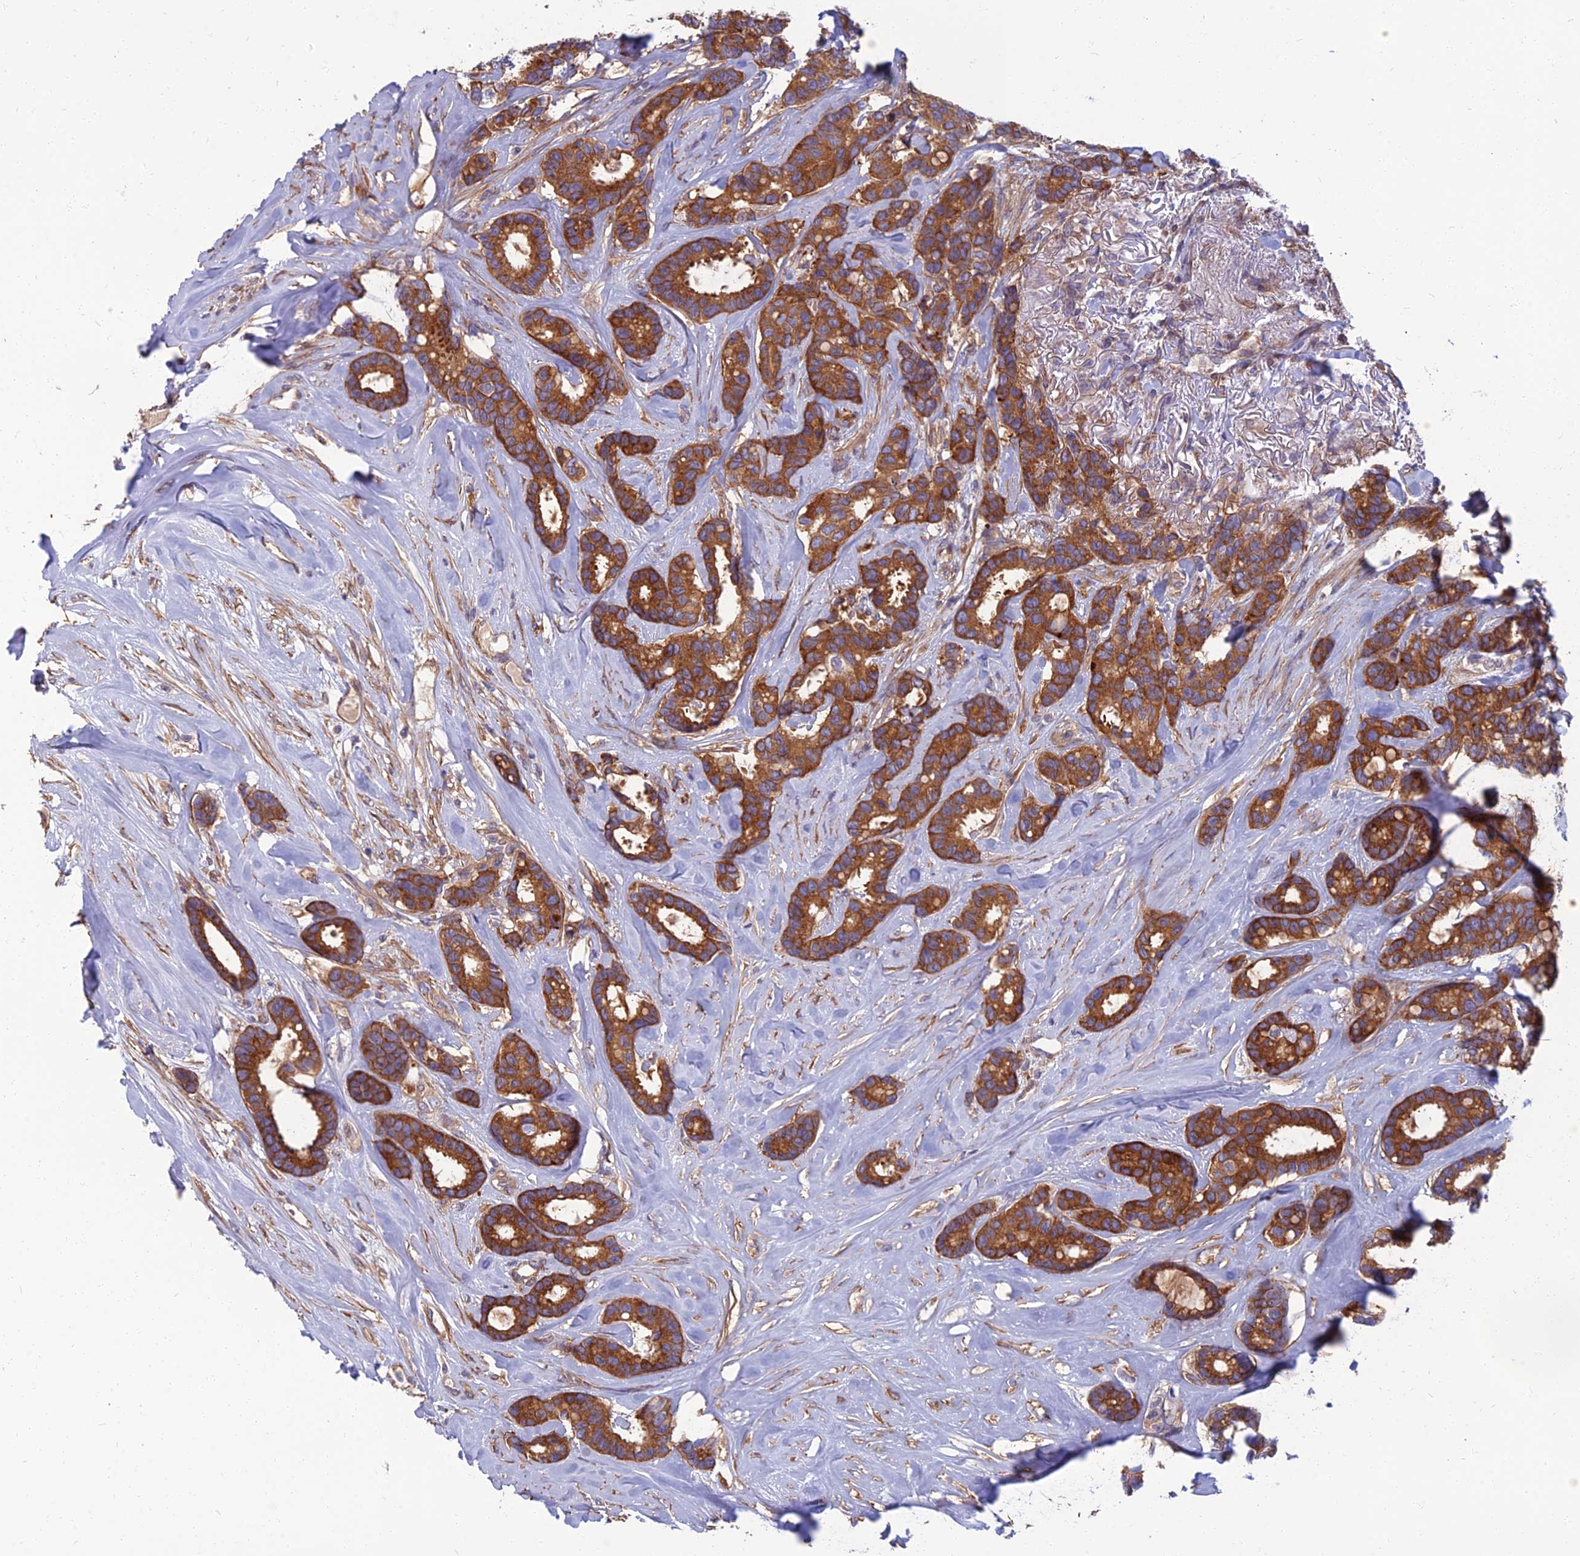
{"staining": {"intensity": "strong", "quantity": ">75%", "location": "cytoplasmic/membranous"}, "tissue": "breast cancer", "cell_type": "Tumor cells", "image_type": "cancer", "snomed": [{"axis": "morphology", "description": "Duct carcinoma"}, {"axis": "topography", "description": "Breast"}], "caption": "Breast cancer tissue displays strong cytoplasmic/membranous expression in about >75% of tumor cells, visualized by immunohistochemistry.", "gene": "WDR24", "patient": {"sex": "female", "age": 87}}